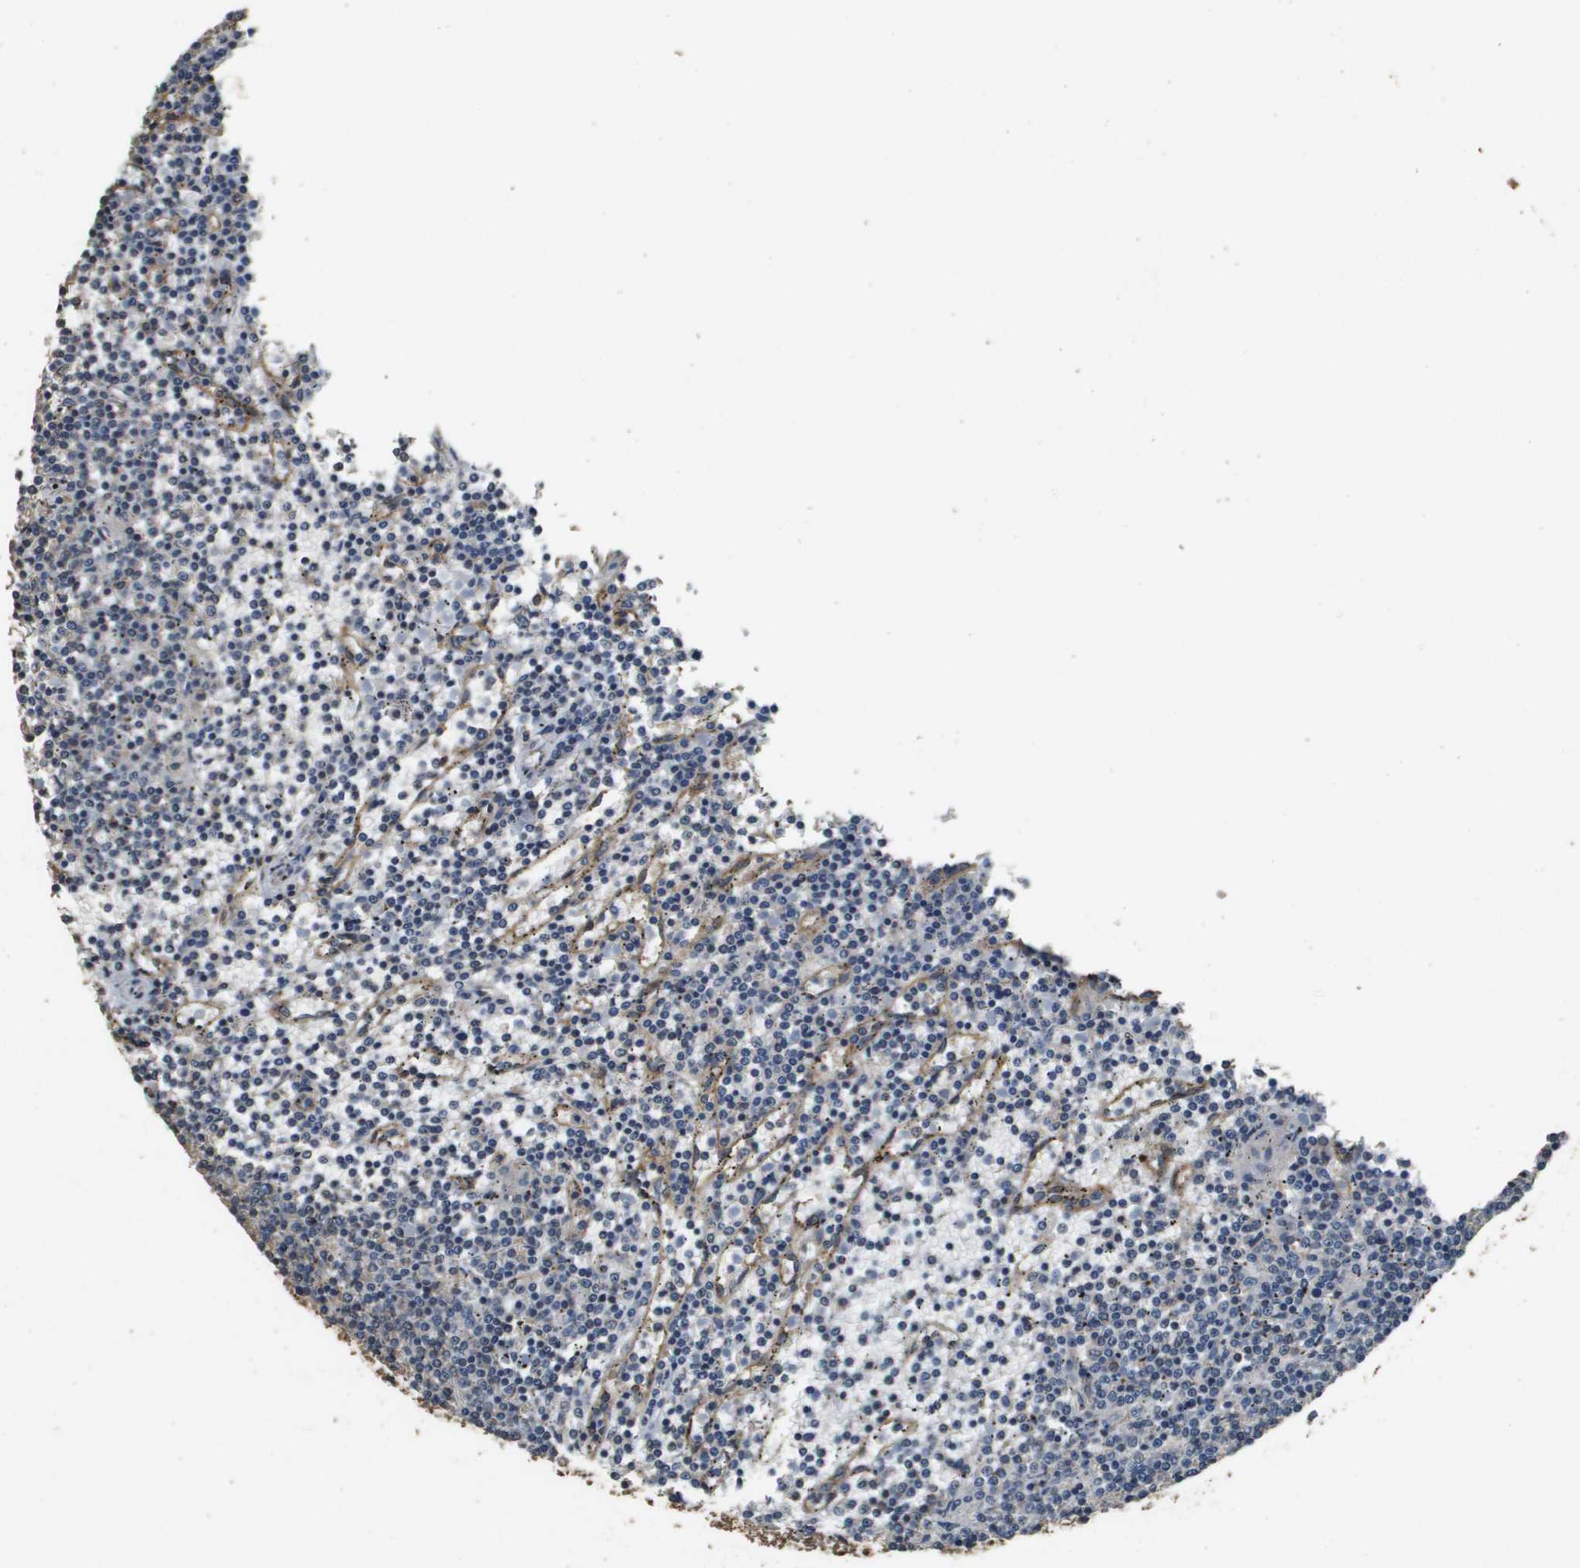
{"staining": {"intensity": "negative", "quantity": "none", "location": "none"}, "tissue": "lymphoma", "cell_type": "Tumor cells", "image_type": "cancer", "snomed": [{"axis": "morphology", "description": "Malignant lymphoma, non-Hodgkin's type, Low grade"}, {"axis": "topography", "description": "Spleen"}], "caption": "Tumor cells show no significant expression in lymphoma.", "gene": "RAB6B", "patient": {"sex": "female", "age": 50}}